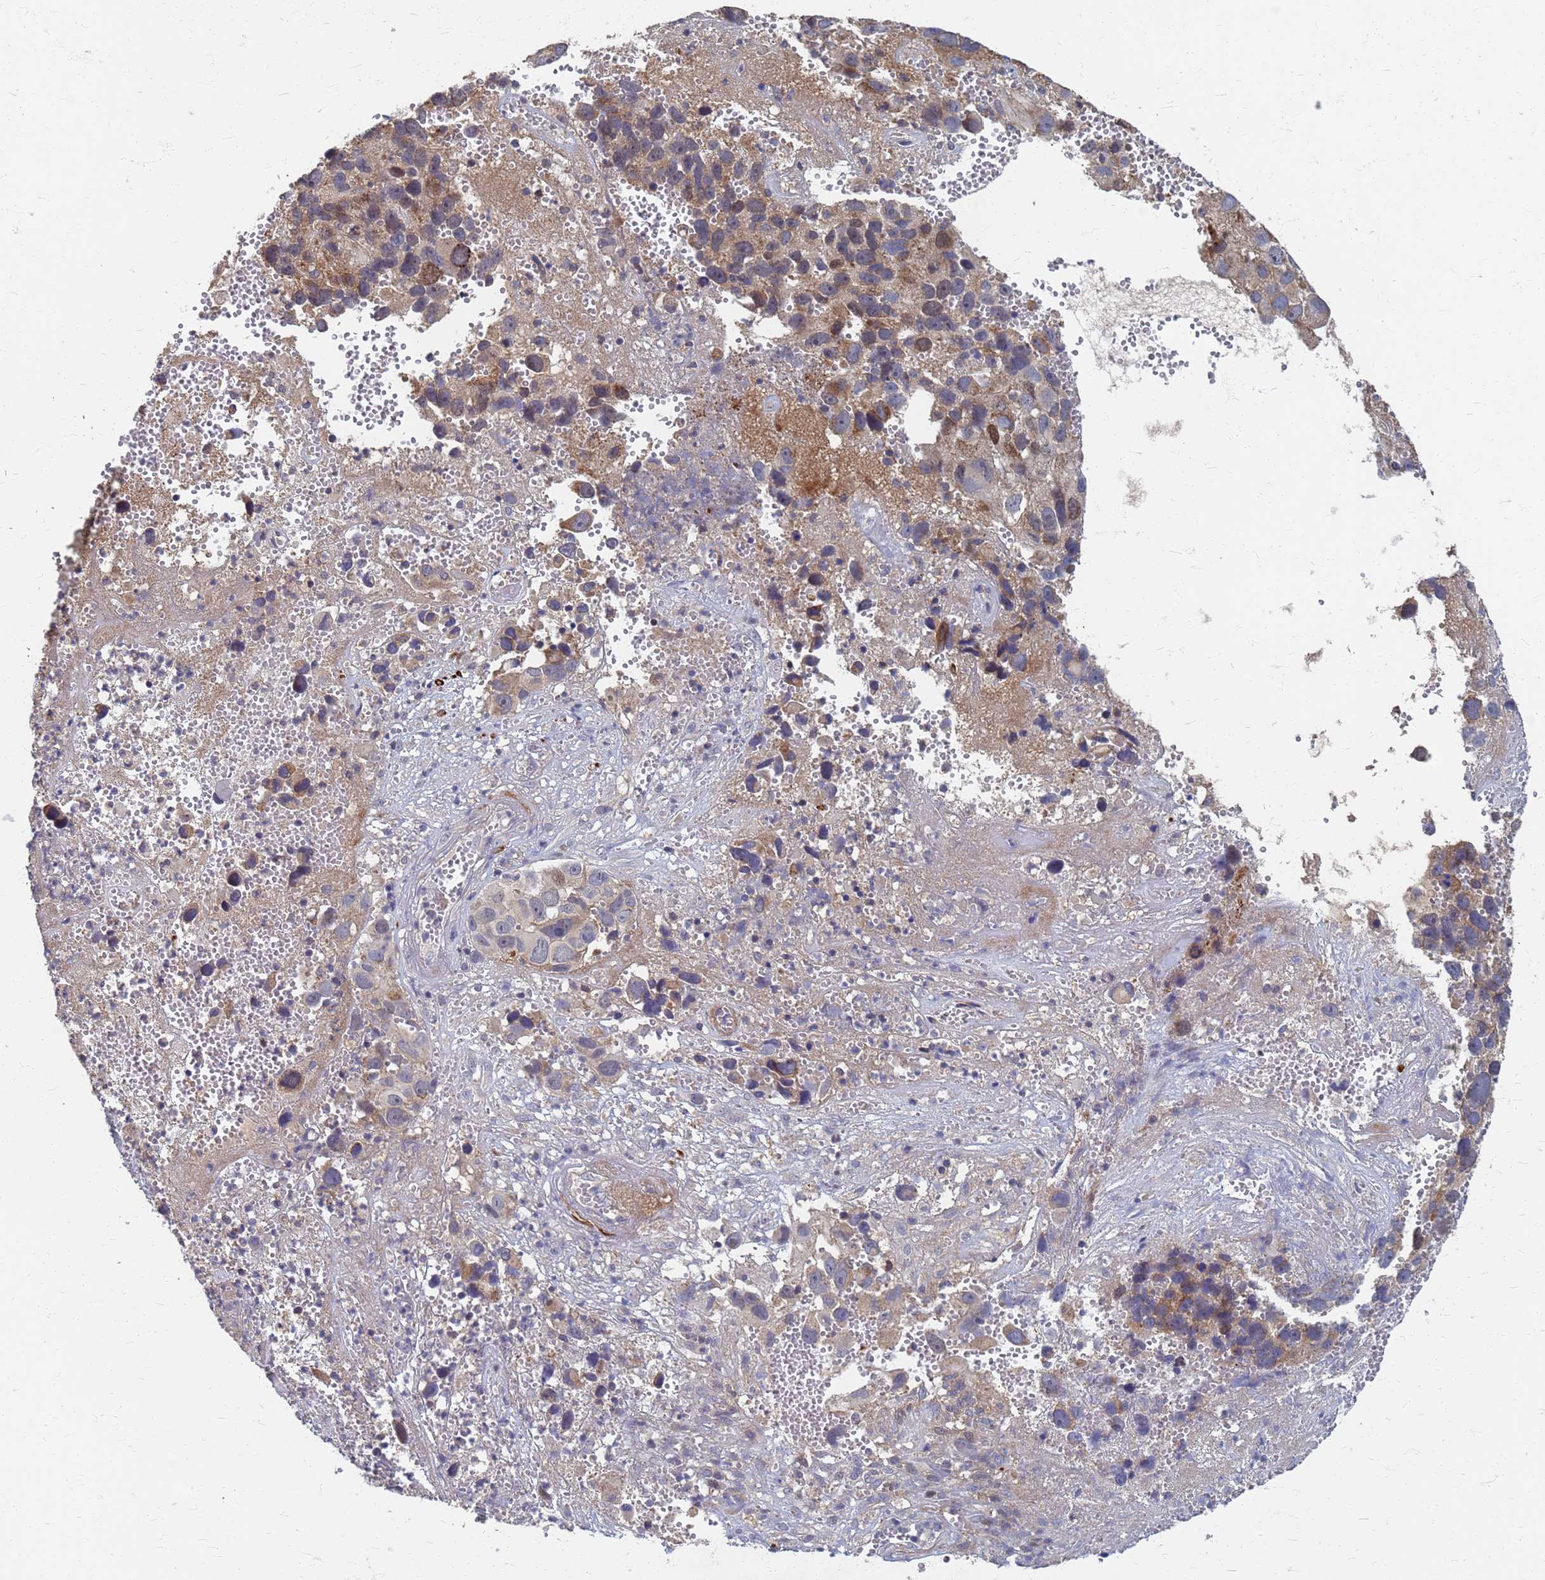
{"staining": {"intensity": "moderate", "quantity": "25%-75%", "location": "cytoplasmic/membranous"}, "tissue": "melanoma", "cell_type": "Tumor cells", "image_type": "cancer", "snomed": [{"axis": "morphology", "description": "Malignant melanoma, NOS"}, {"axis": "topography", "description": "Skin"}], "caption": "Immunohistochemical staining of human malignant melanoma reveals moderate cytoplasmic/membranous protein positivity in about 25%-75% of tumor cells.", "gene": "ATPAF1", "patient": {"sex": "male", "age": 84}}